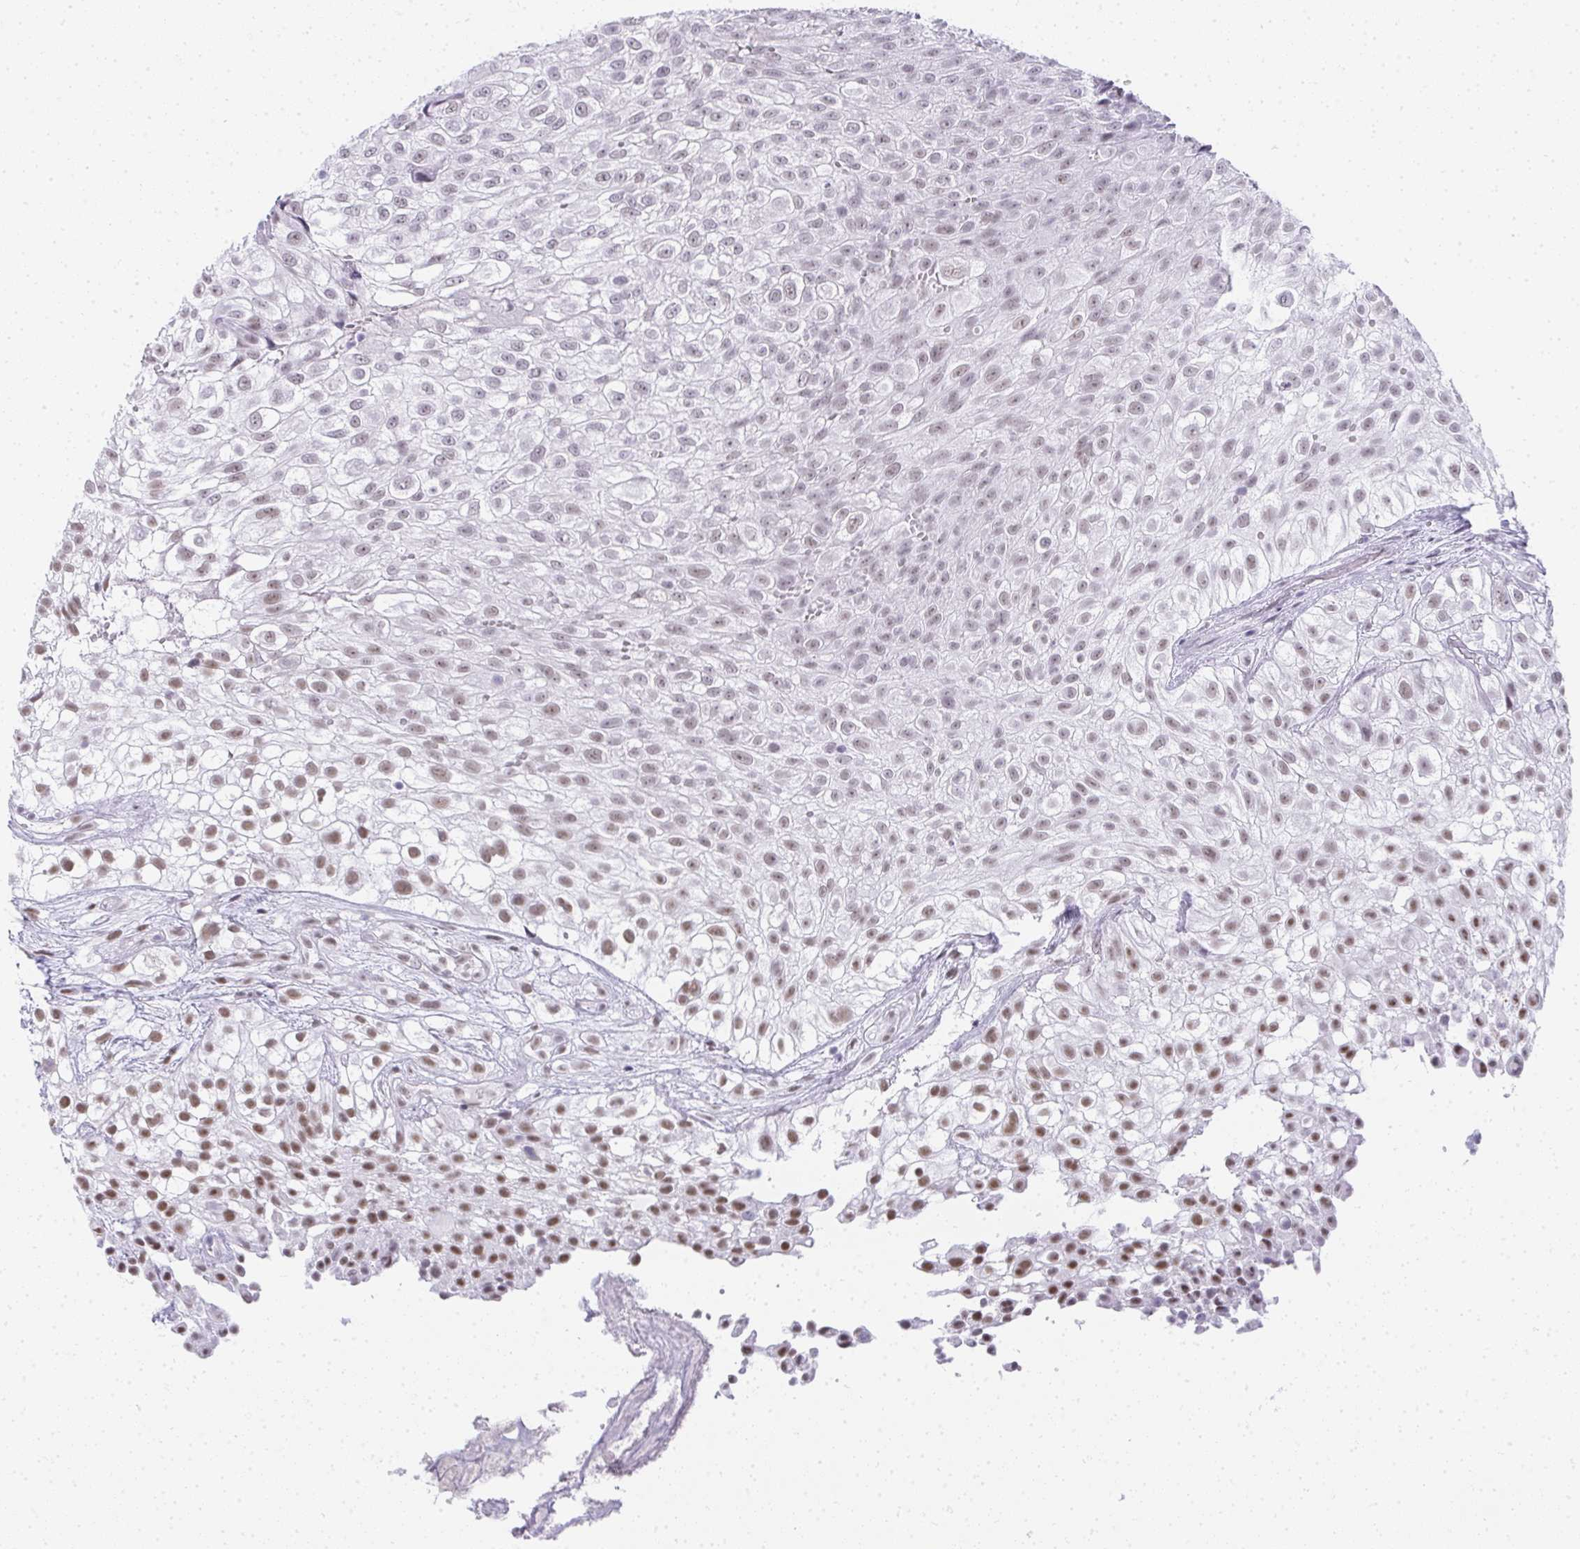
{"staining": {"intensity": "moderate", "quantity": "25%-75%", "location": "nuclear"}, "tissue": "urothelial cancer", "cell_type": "Tumor cells", "image_type": "cancer", "snomed": [{"axis": "morphology", "description": "Urothelial carcinoma, High grade"}, {"axis": "topography", "description": "Urinary bladder"}], "caption": "Protein staining of urothelial cancer tissue shows moderate nuclear staining in about 25%-75% of tumor cells.", "gene": "PLA2G1B", "patient": {"sex": "male", "age": 56}}